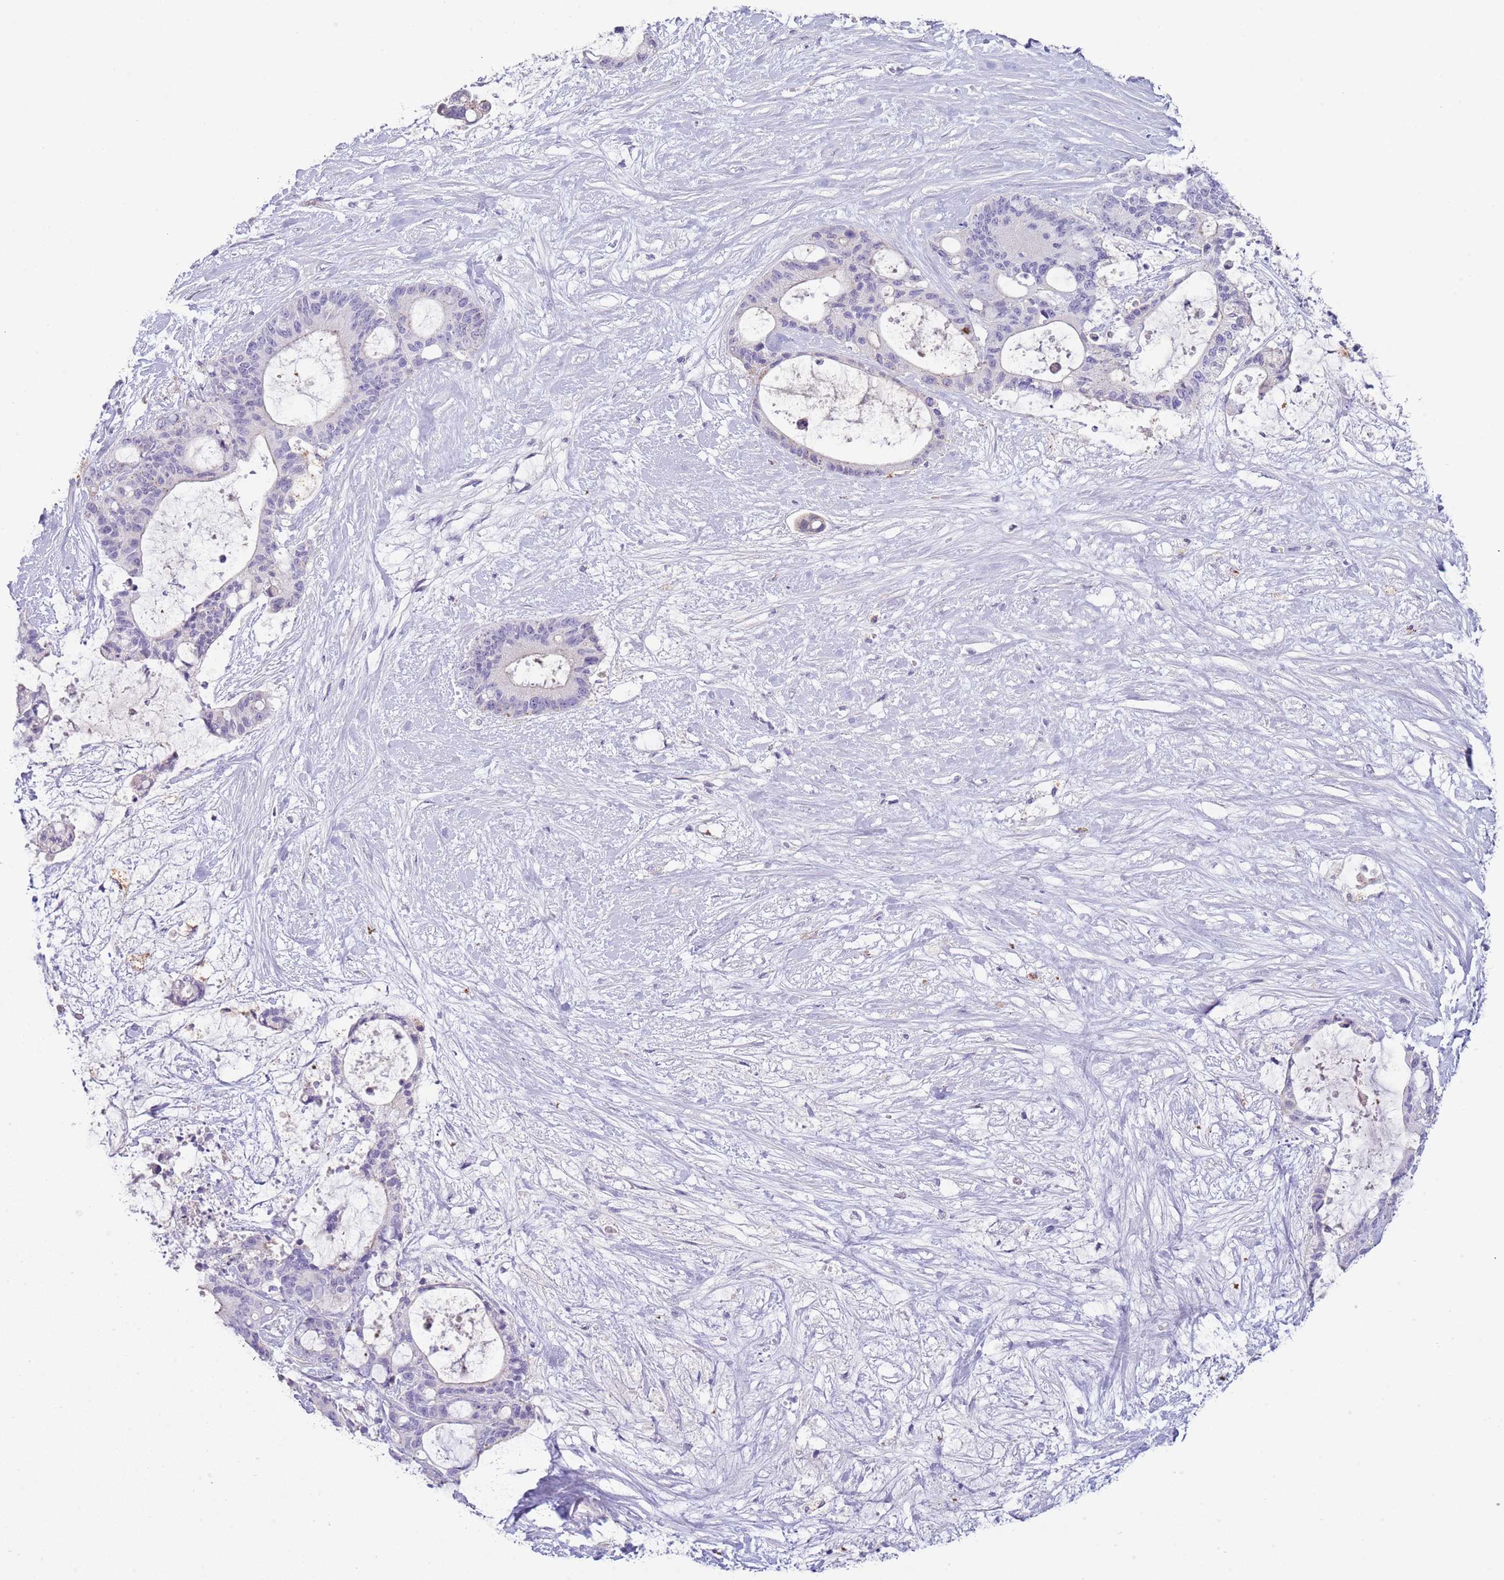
{"staining": {"intensity": "negative", "quantity": "none", "location": "none"}, "tissue": "liver cancer", "cell_type": "Tumor cells", "image_type": "cancer", "snomed": [{"axis": "morphology", "description": "Normal tissue, NOS"}, {"axis": "morphology", "description": "Cholangiocarcinoma"}, {"axis": "topography", "description": "Liver"}, {"axis": "topography", "description": "Peripheral nerve tissue"}], "caption": "A high-resolution micrograph shows immunohistochemistry (IHC) staining of liver cancer (cholangiocarcinoma), which reveals no significant expression in tumor cells. Brightfield microscopy of IHC stained with DAB (brown) and hematoxylin (blue), captured at high magnification.", "gene": "ABHD17A", "patient": {"sex": "female", "age": 73}}